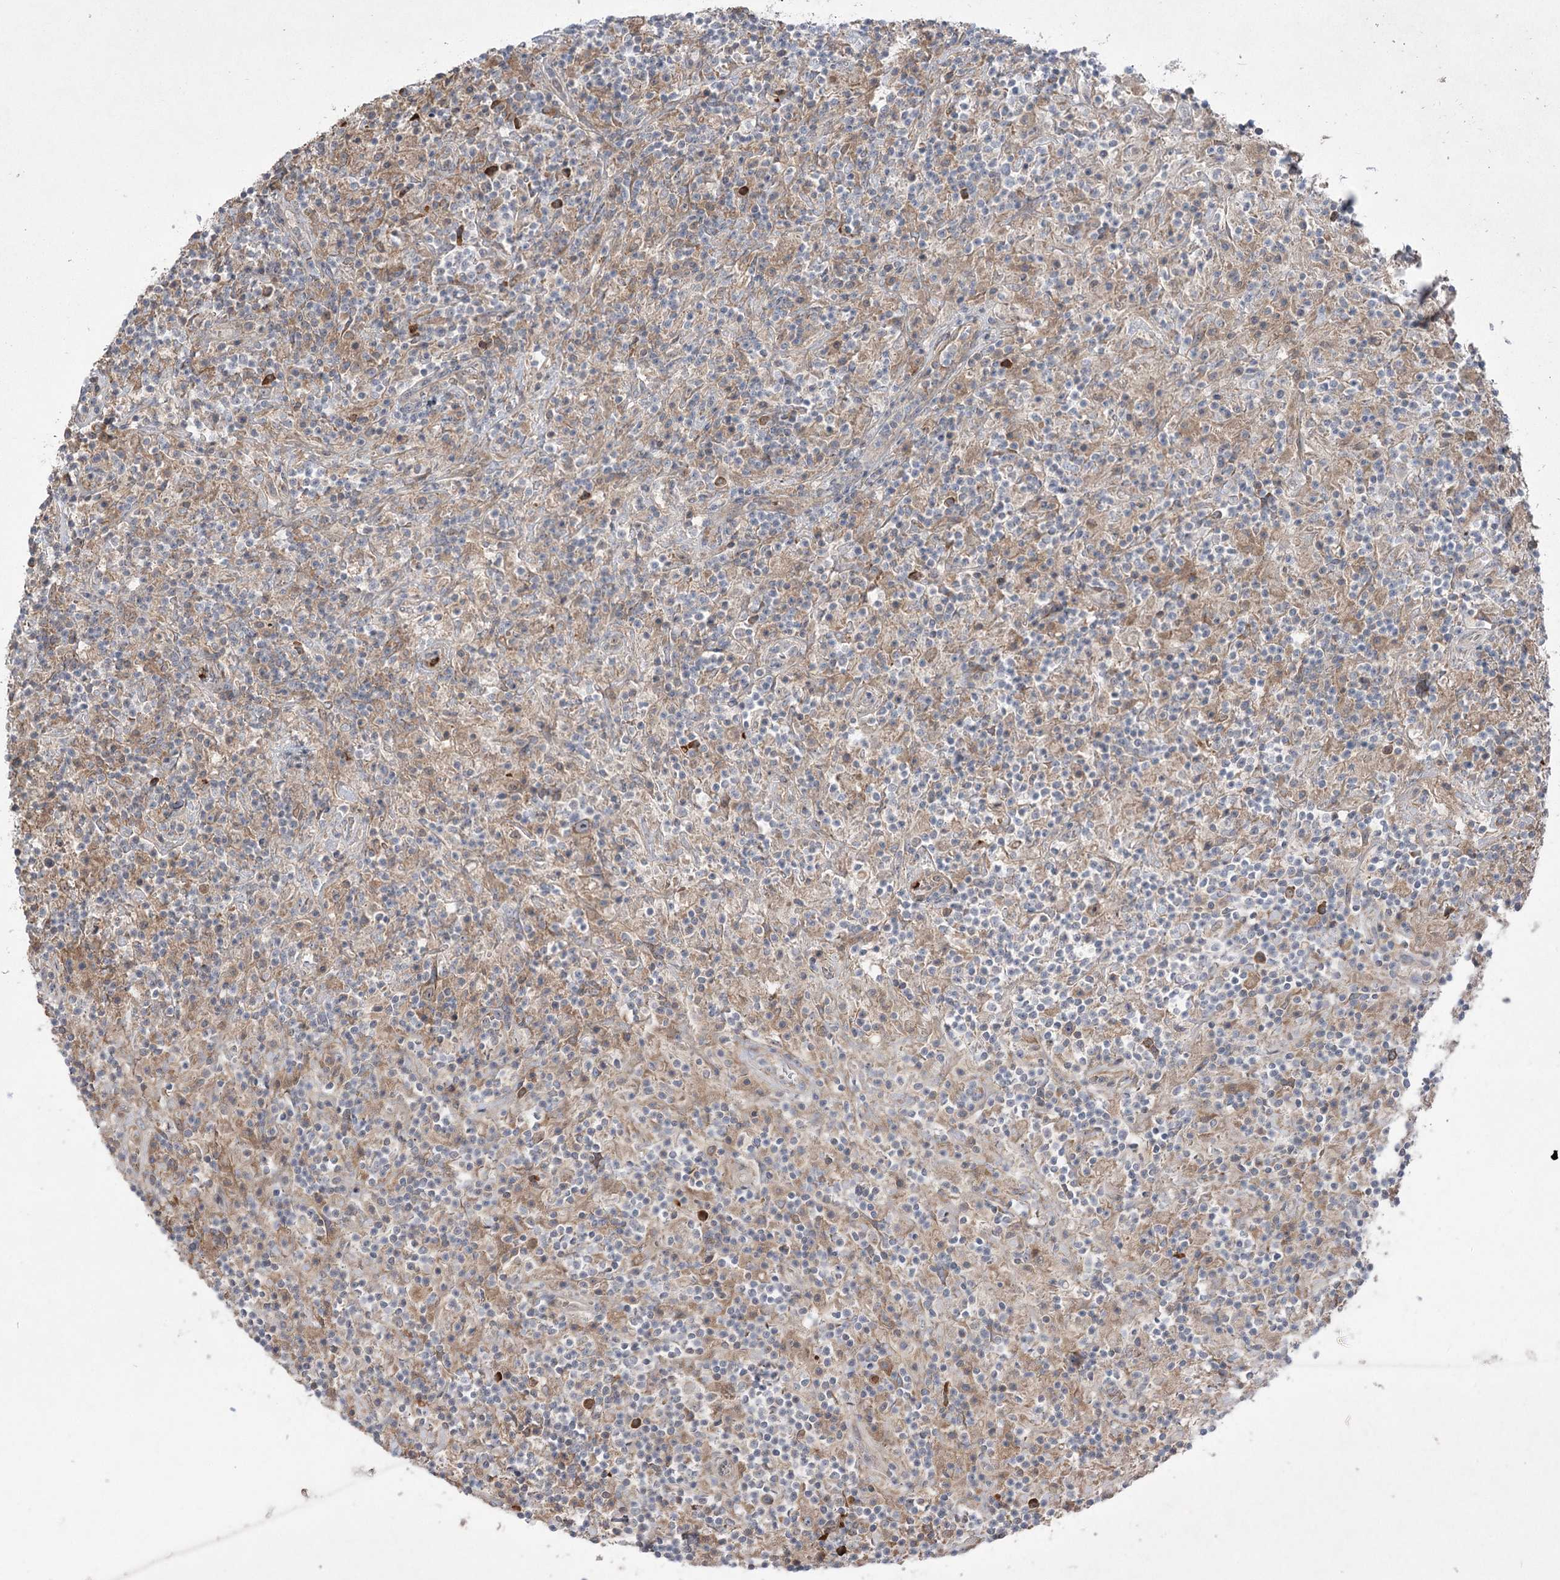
{"staining": {"intensity": "moderate", "quantity": "25%-75%", "location": "cytoplasmic/membranous"}, "tissue": "lymphoma", "cell_type": "Tumor cells", "image_type": "cancer", "snomed": [{"axis": "morphology", "description": "Hodgkin's disease, NOS"}, {"axis": "topography", "description": "Lymph node"}], "caption": "Human Hodgkin's disease stained for a protein (brown) reveals moderate cytoplasmic/membranous positive expression in approximately 25%-75% of tumor cells.", "gene": "PLEKHA5", "patient": {"sex": "male", "age": 70}}